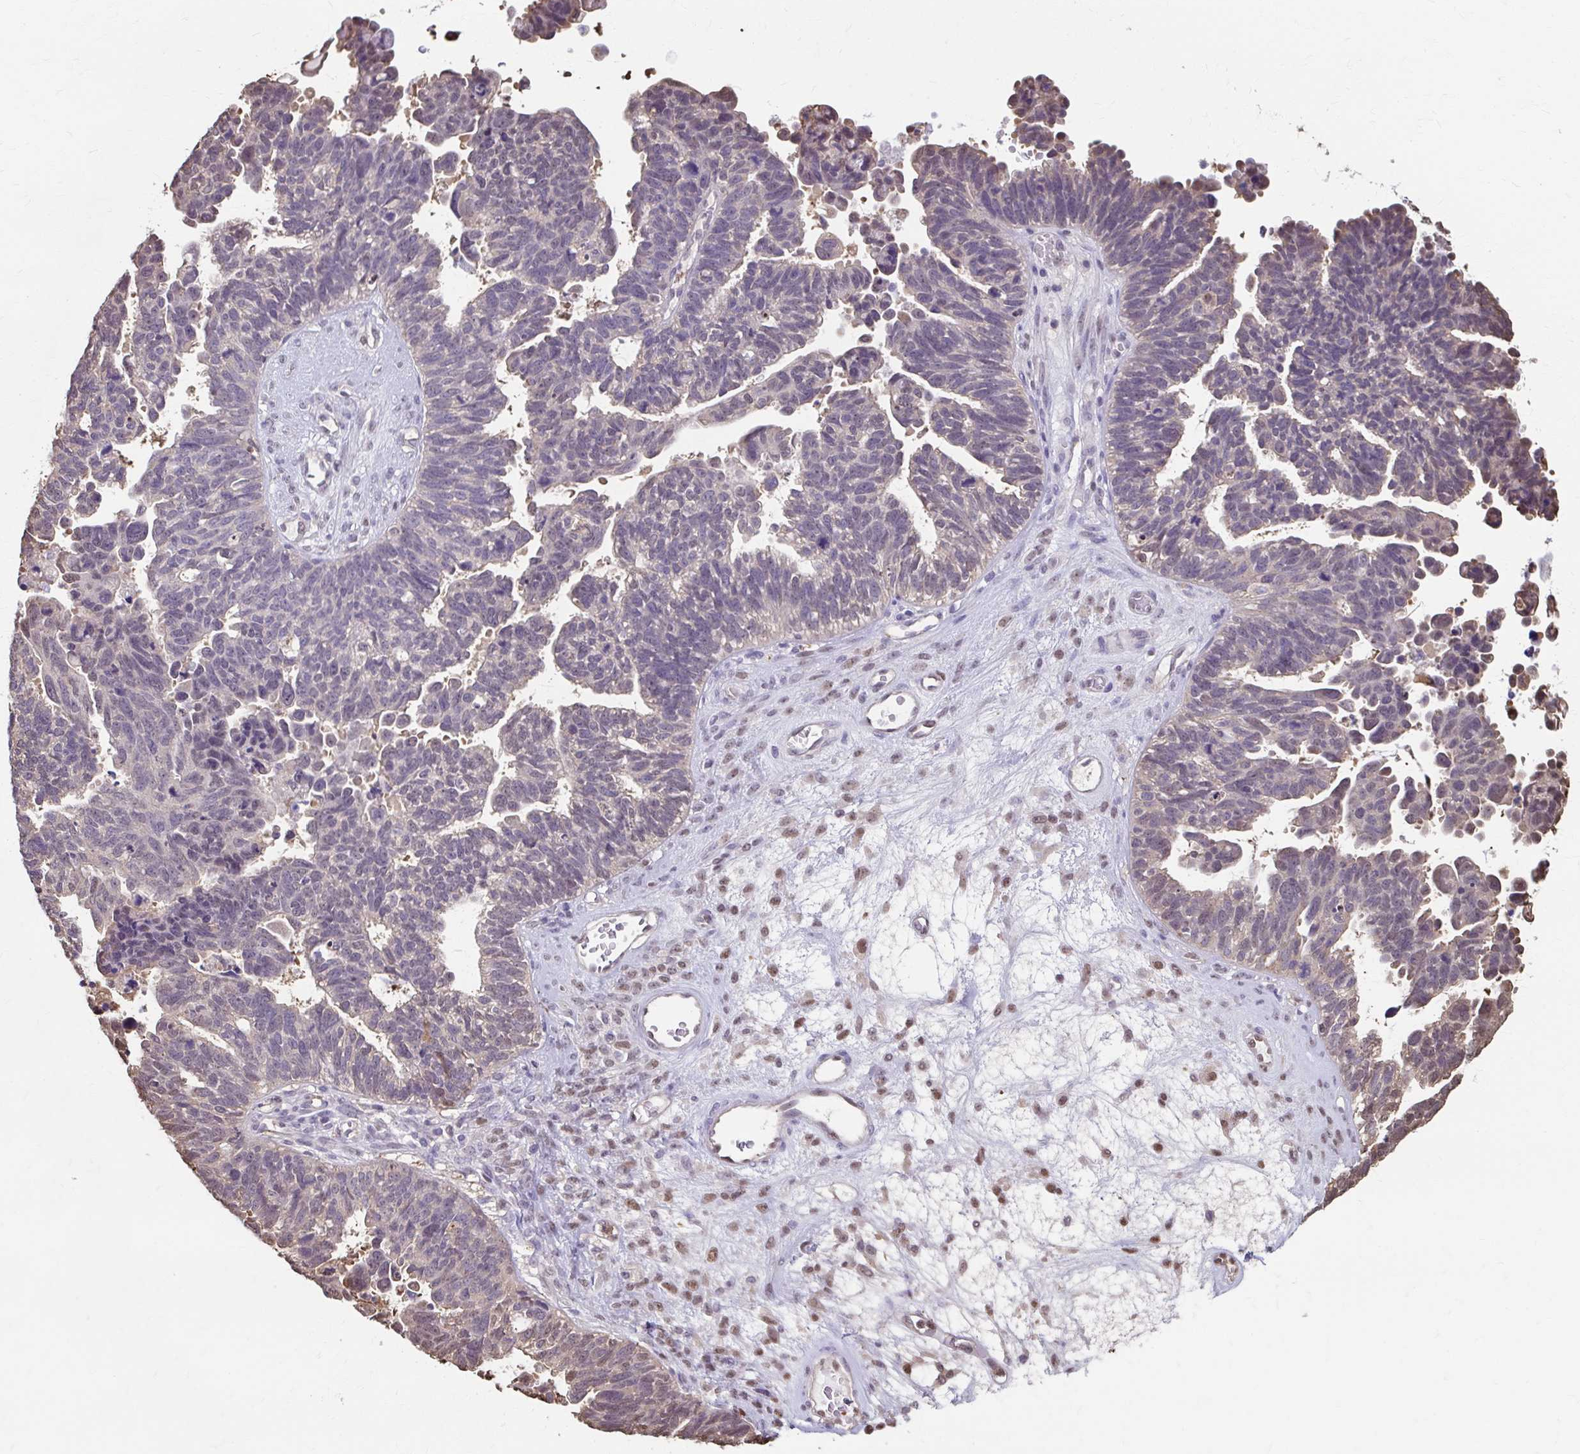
{"staining": {"intensity": "weak", "quantity": "<25%", "location": "nuclear"}, "tissue": "ovarian cancer", "cell_type": "Tumor cells", "image_type": "cancer", "snomed": [{"axis": "morphology", "description": "Cystadenocarcinoma, serous, NOS"}, {"axis": "topography", "description": "Ovary"}], "caption": "Immunohistochemistry (IHC) photomicrograph of ovarian serous cystadenocarcinoma stained for a protein (brown), which exhibits no staining in tumor cells.", "gene": "ING4", "patient": {"sex": "female", "age": 60}}